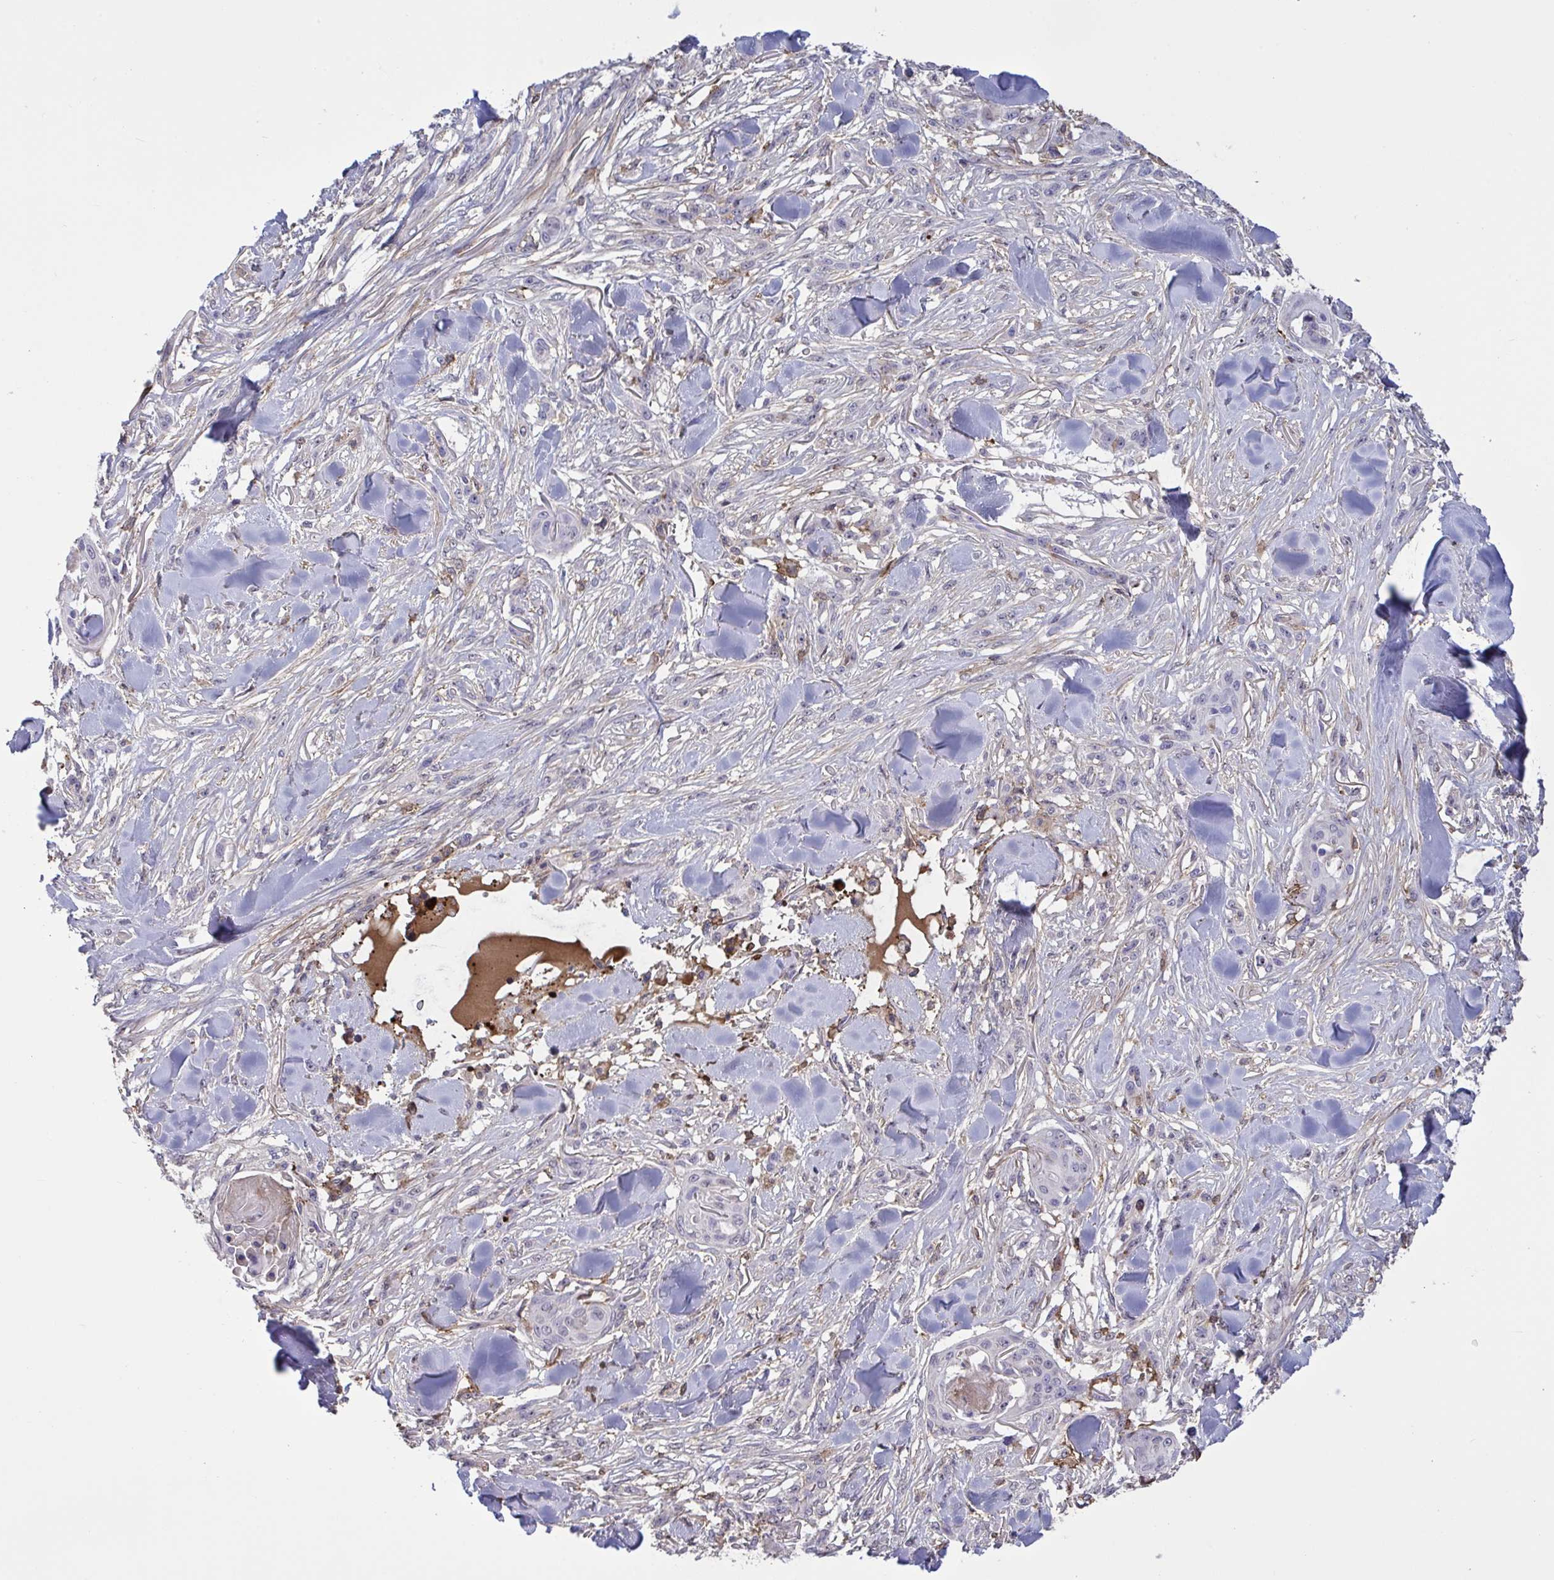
{"staining": {"intensity": "weak", "quantity": "25%-75%", "location": "nuclear"}, "tissue": "skin cancer", "cell_type": "Tumor cells", "image_type": "cancer", "snomed": [{"axis": "morphology", "description": "Squamous cell carcinoma, NOS"}, {"axis": "topography", "description": "Skin"}], "caption": "About 25%-75% of tumor cells in skin cancer (squamous cell carcinoma) display weak nuclear protein staining as visualized by brown immunohistochemical staining.", "gene": "CD101", "patient": {"sex": "female", "age": 59}}